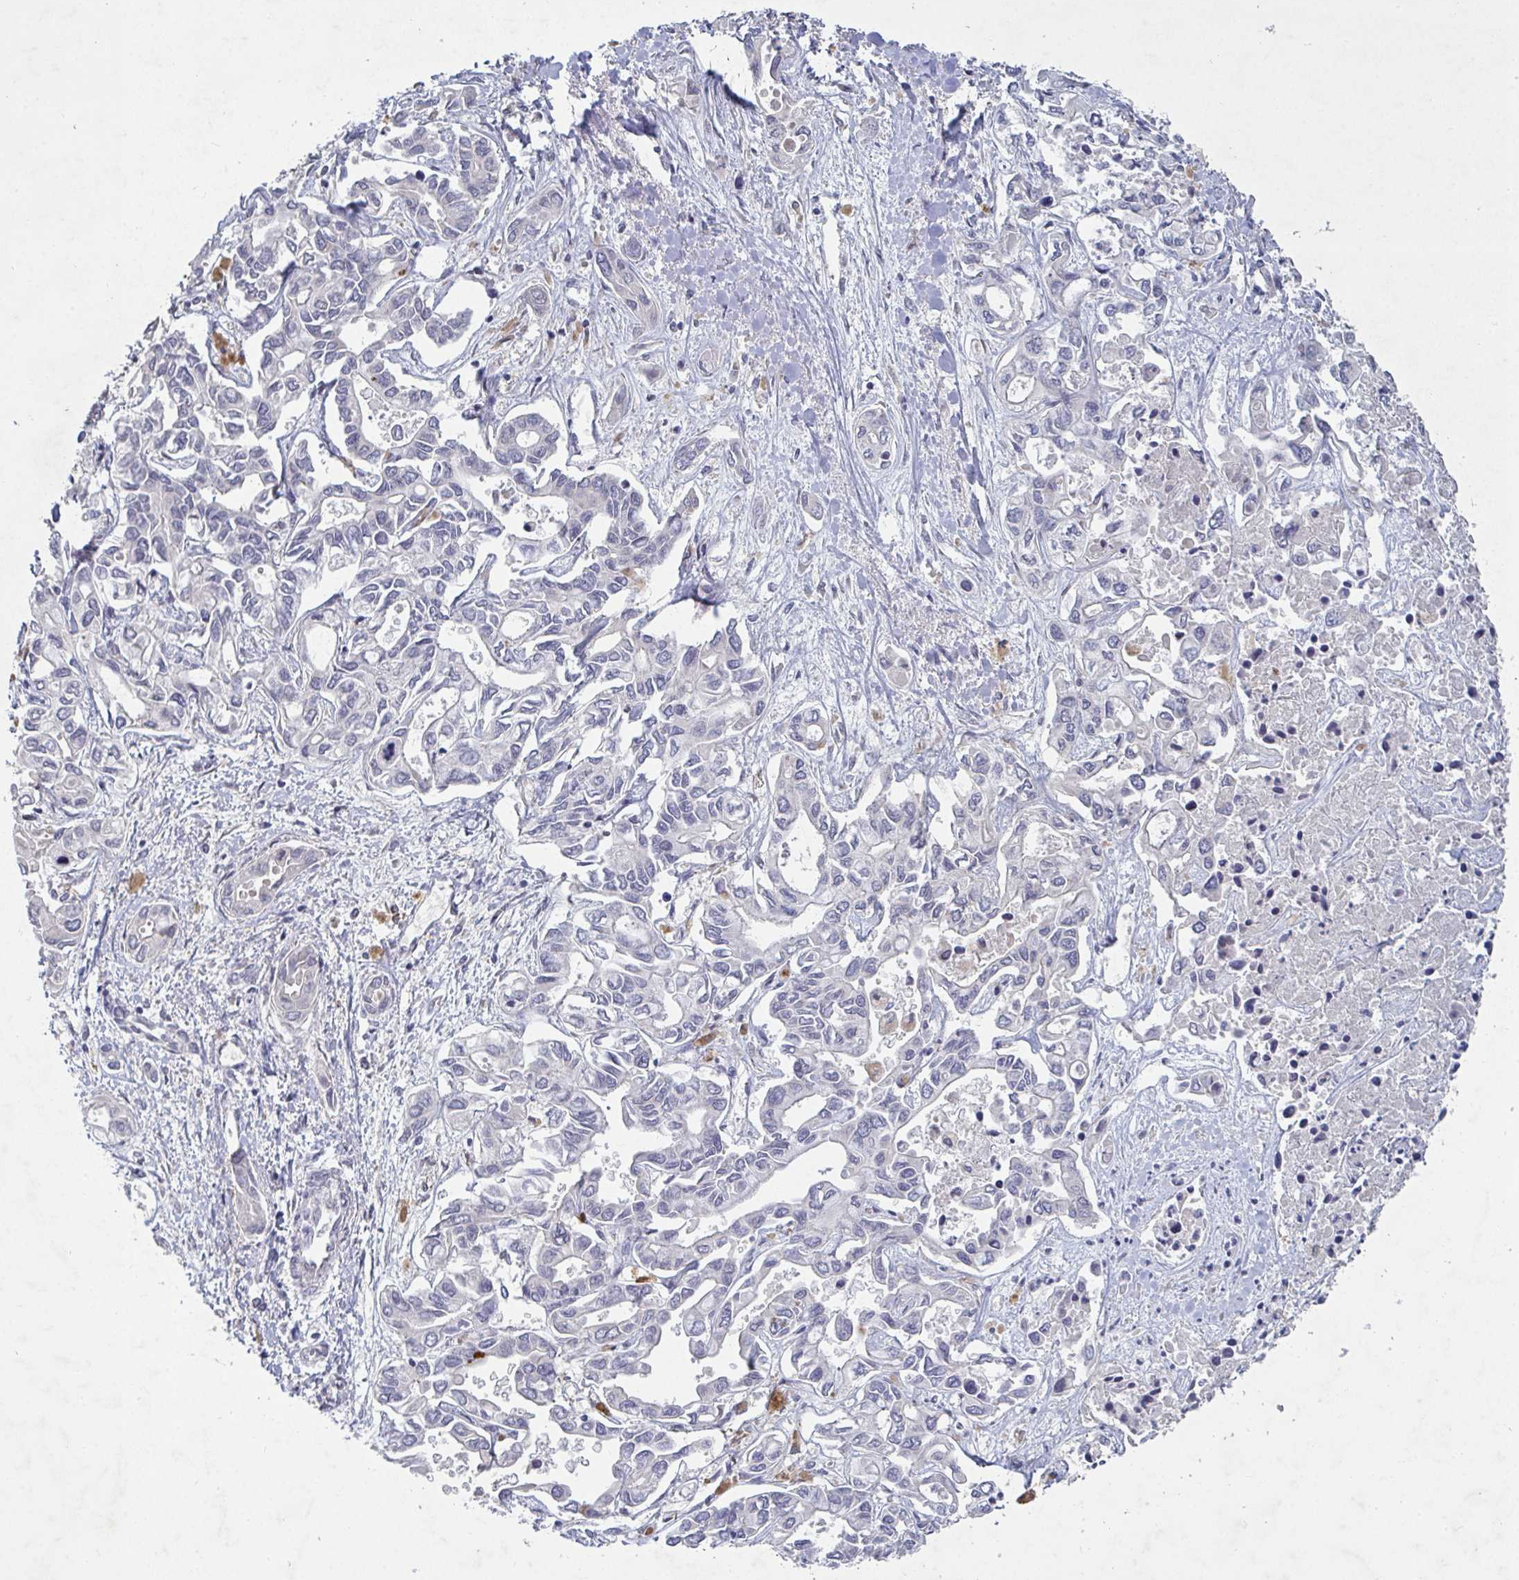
{"staining": {"intensity": "negative", "quantity": "none", "location": "none"}, "tissue": "liver cancer", "cell_type": "Tumor cells", "image_type": "cancer", "snomed": [{"axis": "morphology", "description": "Cholangiocarcinoma"}, {"axis": "topography", "description": "Liver"}], "caption": "DAB immunohistochemical staining of human cholangiocarcinoma (liver) demonstrates no significant expression in tumor cells. (Brightfield microscopy of DAB (3,3'-diaminobenzidine) immunohistochemistry (IHC) at high magnification).", "gene": "GALNT13", "patient": {"sex": "female", "age": 64}}